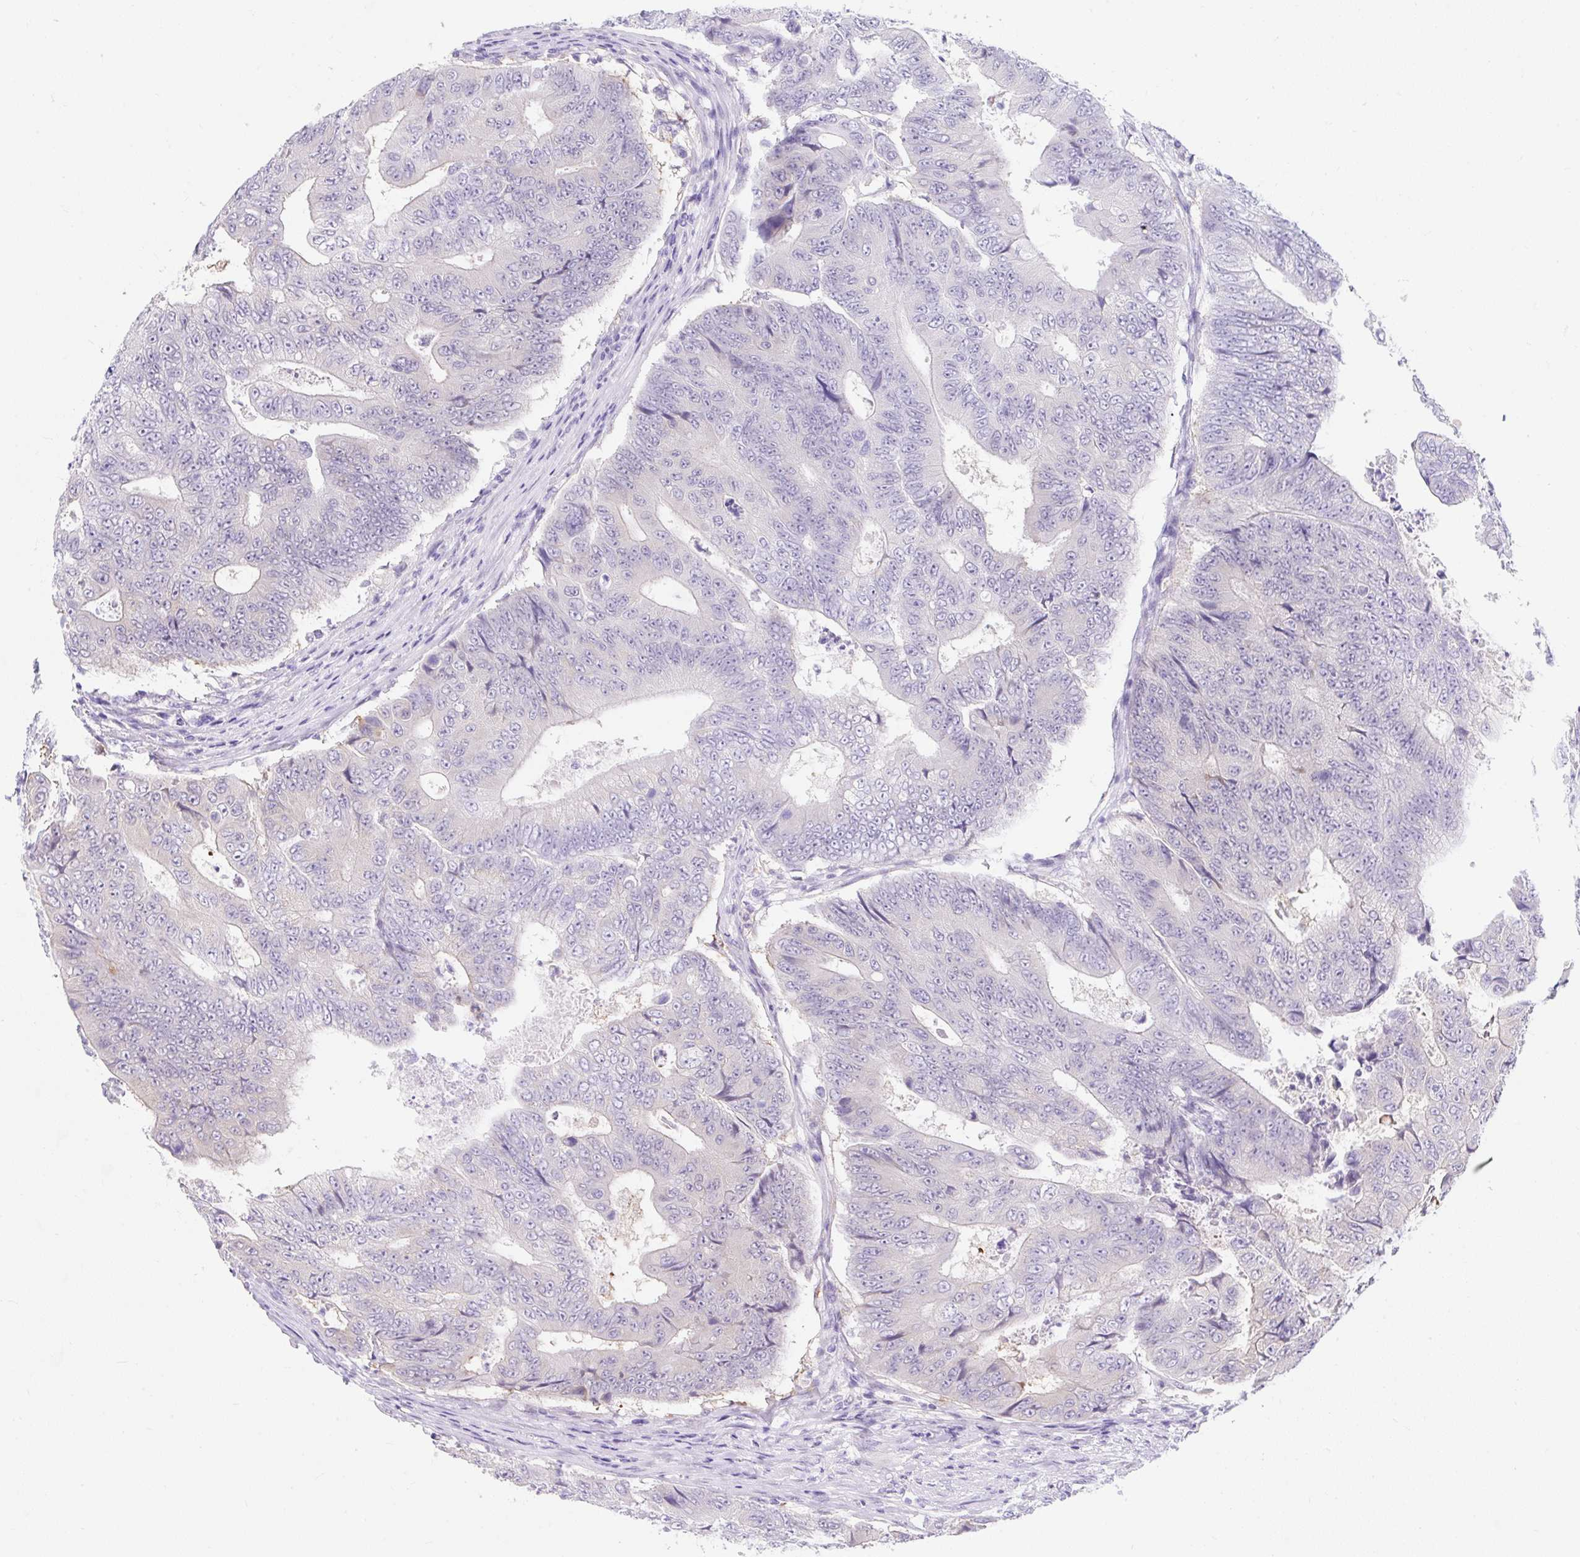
{"staining": {"intensity": "negative", "quantity": "none", "location": "none"}, "tissue": "colorectal cancer", "cell_type": "Tumor cells", "image_type": "cancer", "snomed": [{"axis": "morphology", "description": "Adenocarcinoma, NOS"}, {"axis": "topography", "description": "Colon"}], "caption": "Immunohistochemical staining of human colorectal cancer (adenocarcinoma) shows no significant staining in tumor cells. (Brightfield microscopy of DAB (3,3'-diaminobenzidine) immunohistochemistry (IHC) at high magnification).", "gene": "GOLGA8A", "patient": {"sex": "female", "age": 48}}